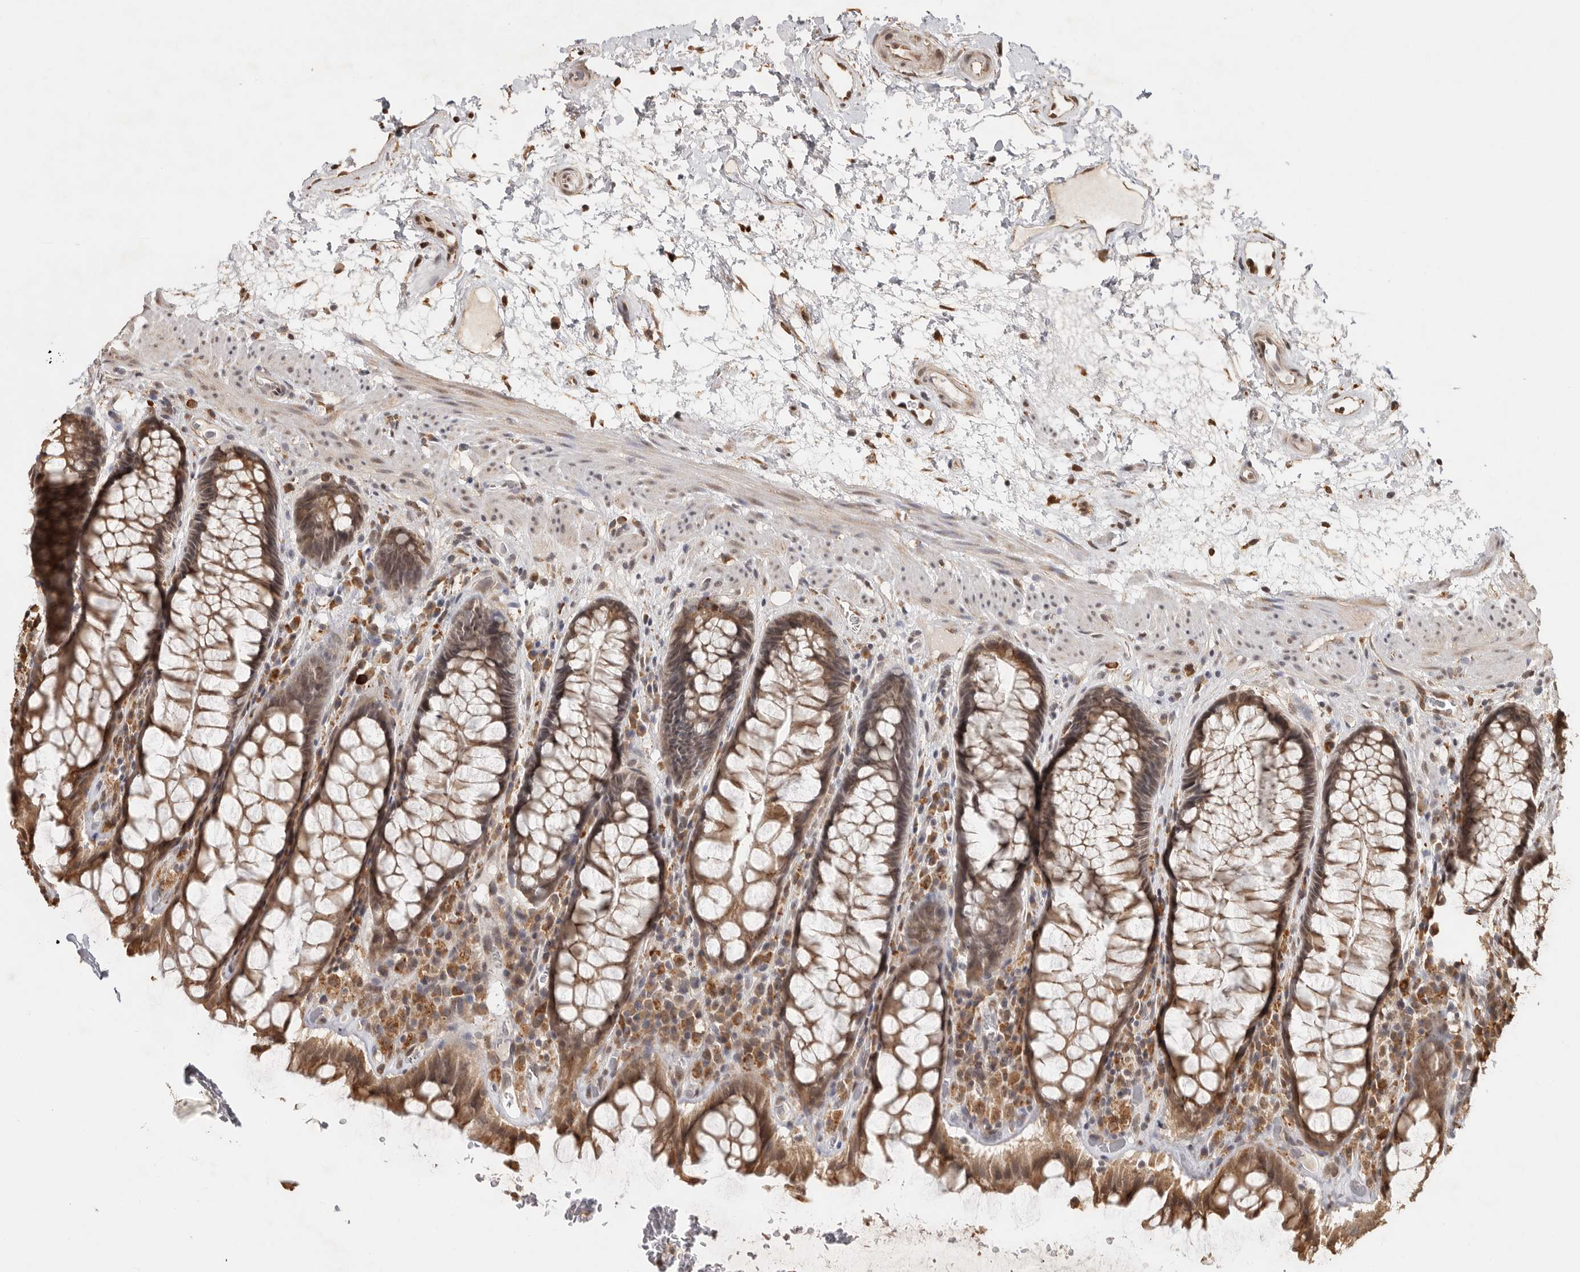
{"staining": {"intensity": "moderate", "quantity": ">75%", "location": "cytoplasmic/membranous,nuclear"}, "tissue": "rectum", "cell_type": "Glandular cells", "image_type": "normal", "snomed": [{"axis": "morphology", "description": "Normal tissue, NOS"}, {"axis": "topography", "description": "Rectum"}], "caption": "The immunohistochemical stain highlights moderate cytoplasmic/membranous,nuclear staining in glandular cells of benign rectum. (DAB (3,3'-diaminobenzidine) IHC, brown staining for protein, blue staining for nuclei).", "gene": "ZNF83", "patient": {"sex": "male", "age": 64}}